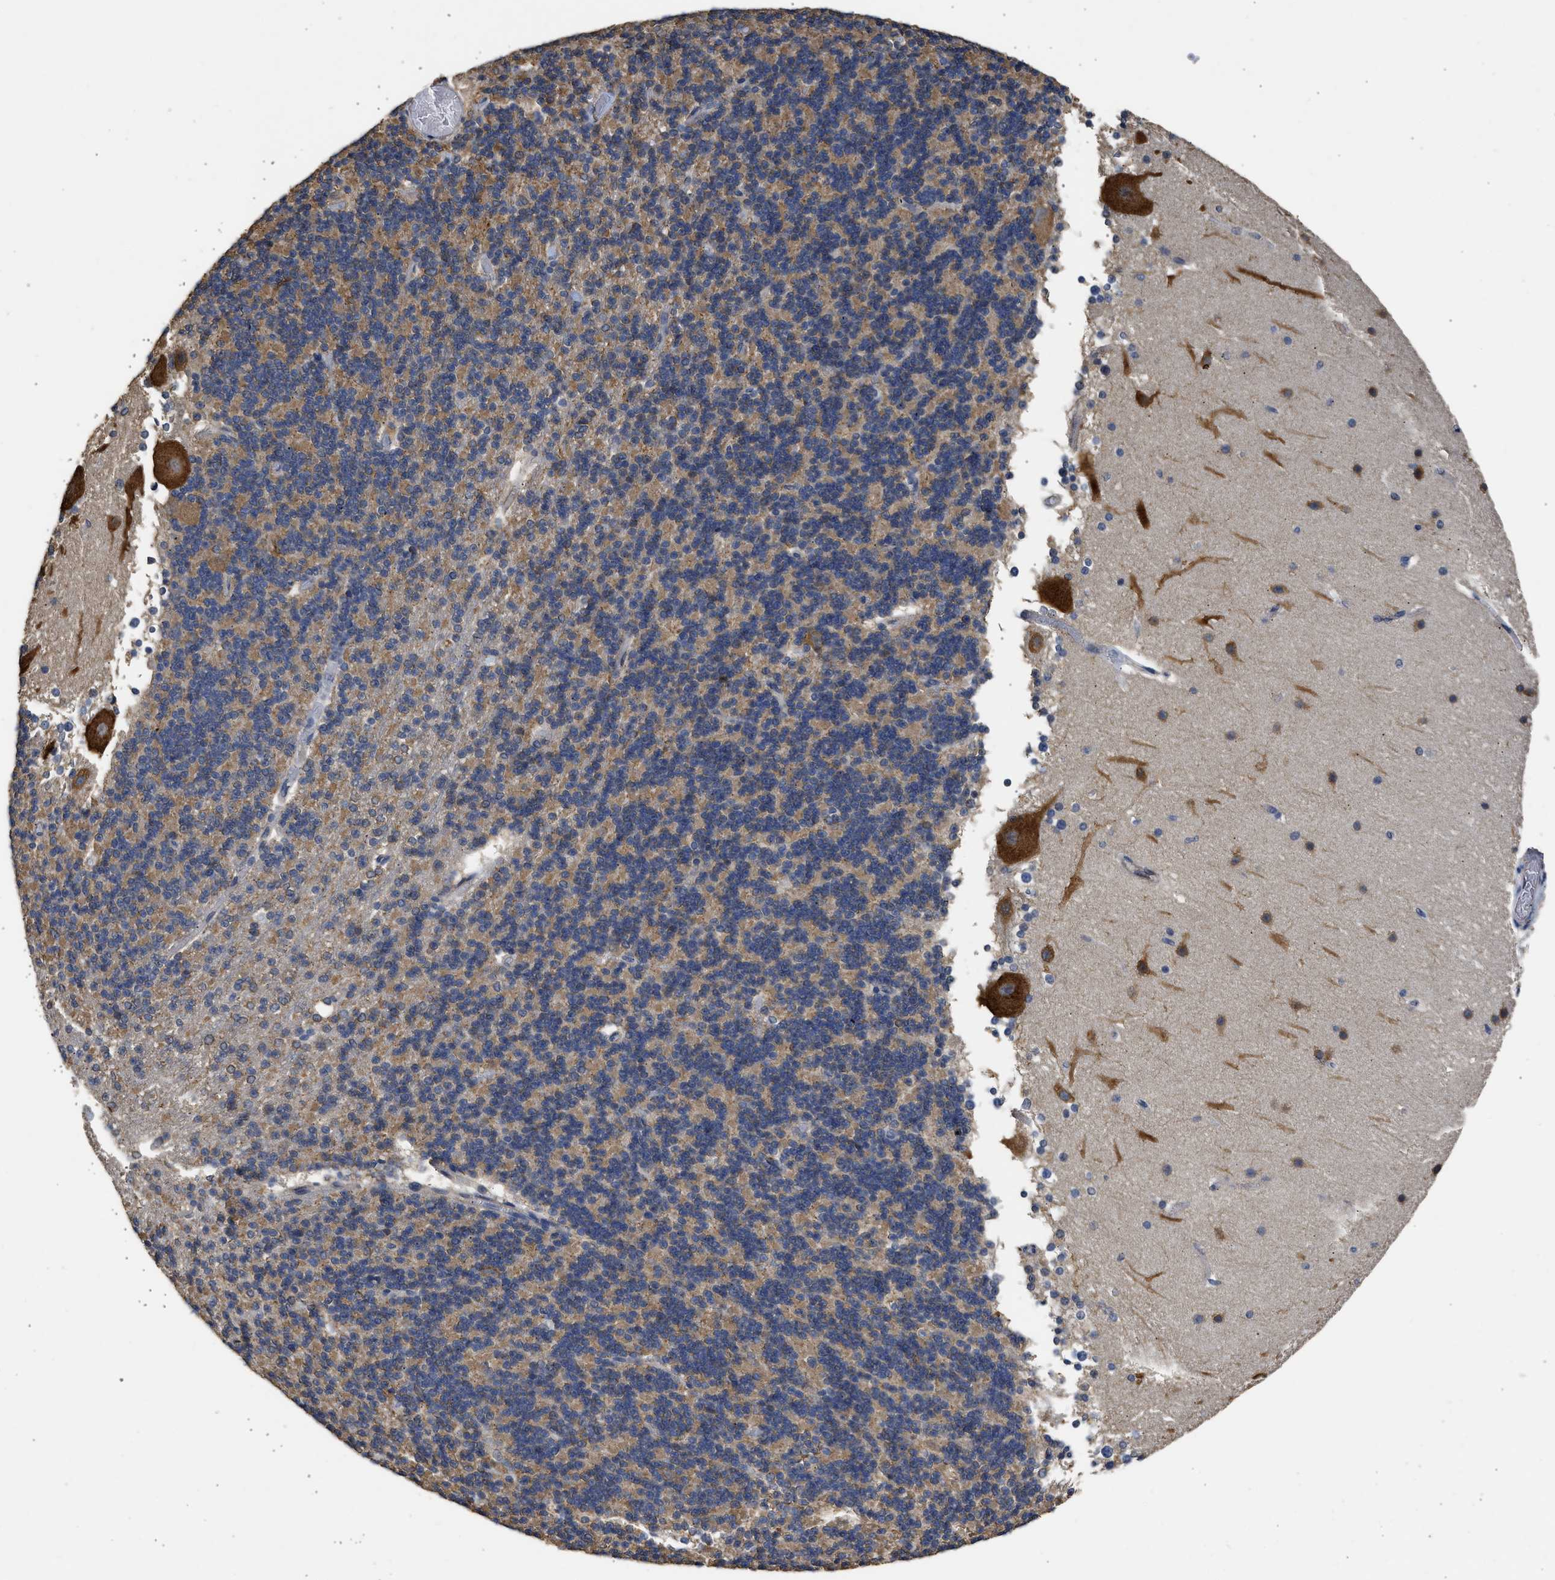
{"staining": {"intensity": "moderate", "quantity": "25%-75%", "location": "cytoplasmic/membranous"}, "tissue": "cerebellum", "cell_type": "Cells in granular layer", "image_type": "normal", "snomed": [{"axis": "morphology", "description": "Normal tissue, NOS"}, {"axis": "topography", "description": "Cerebellum"}], "caption": "A histopathology image of cerebellum stained for a protein reveals moderate cytoplasmic/membranous brown staining in cells in granular layer. (brown staining indicates protein expression, while blue staining denotes nuclei).", "gene": "SPINT2", "patient": {"sex": "female", "age": 19}}